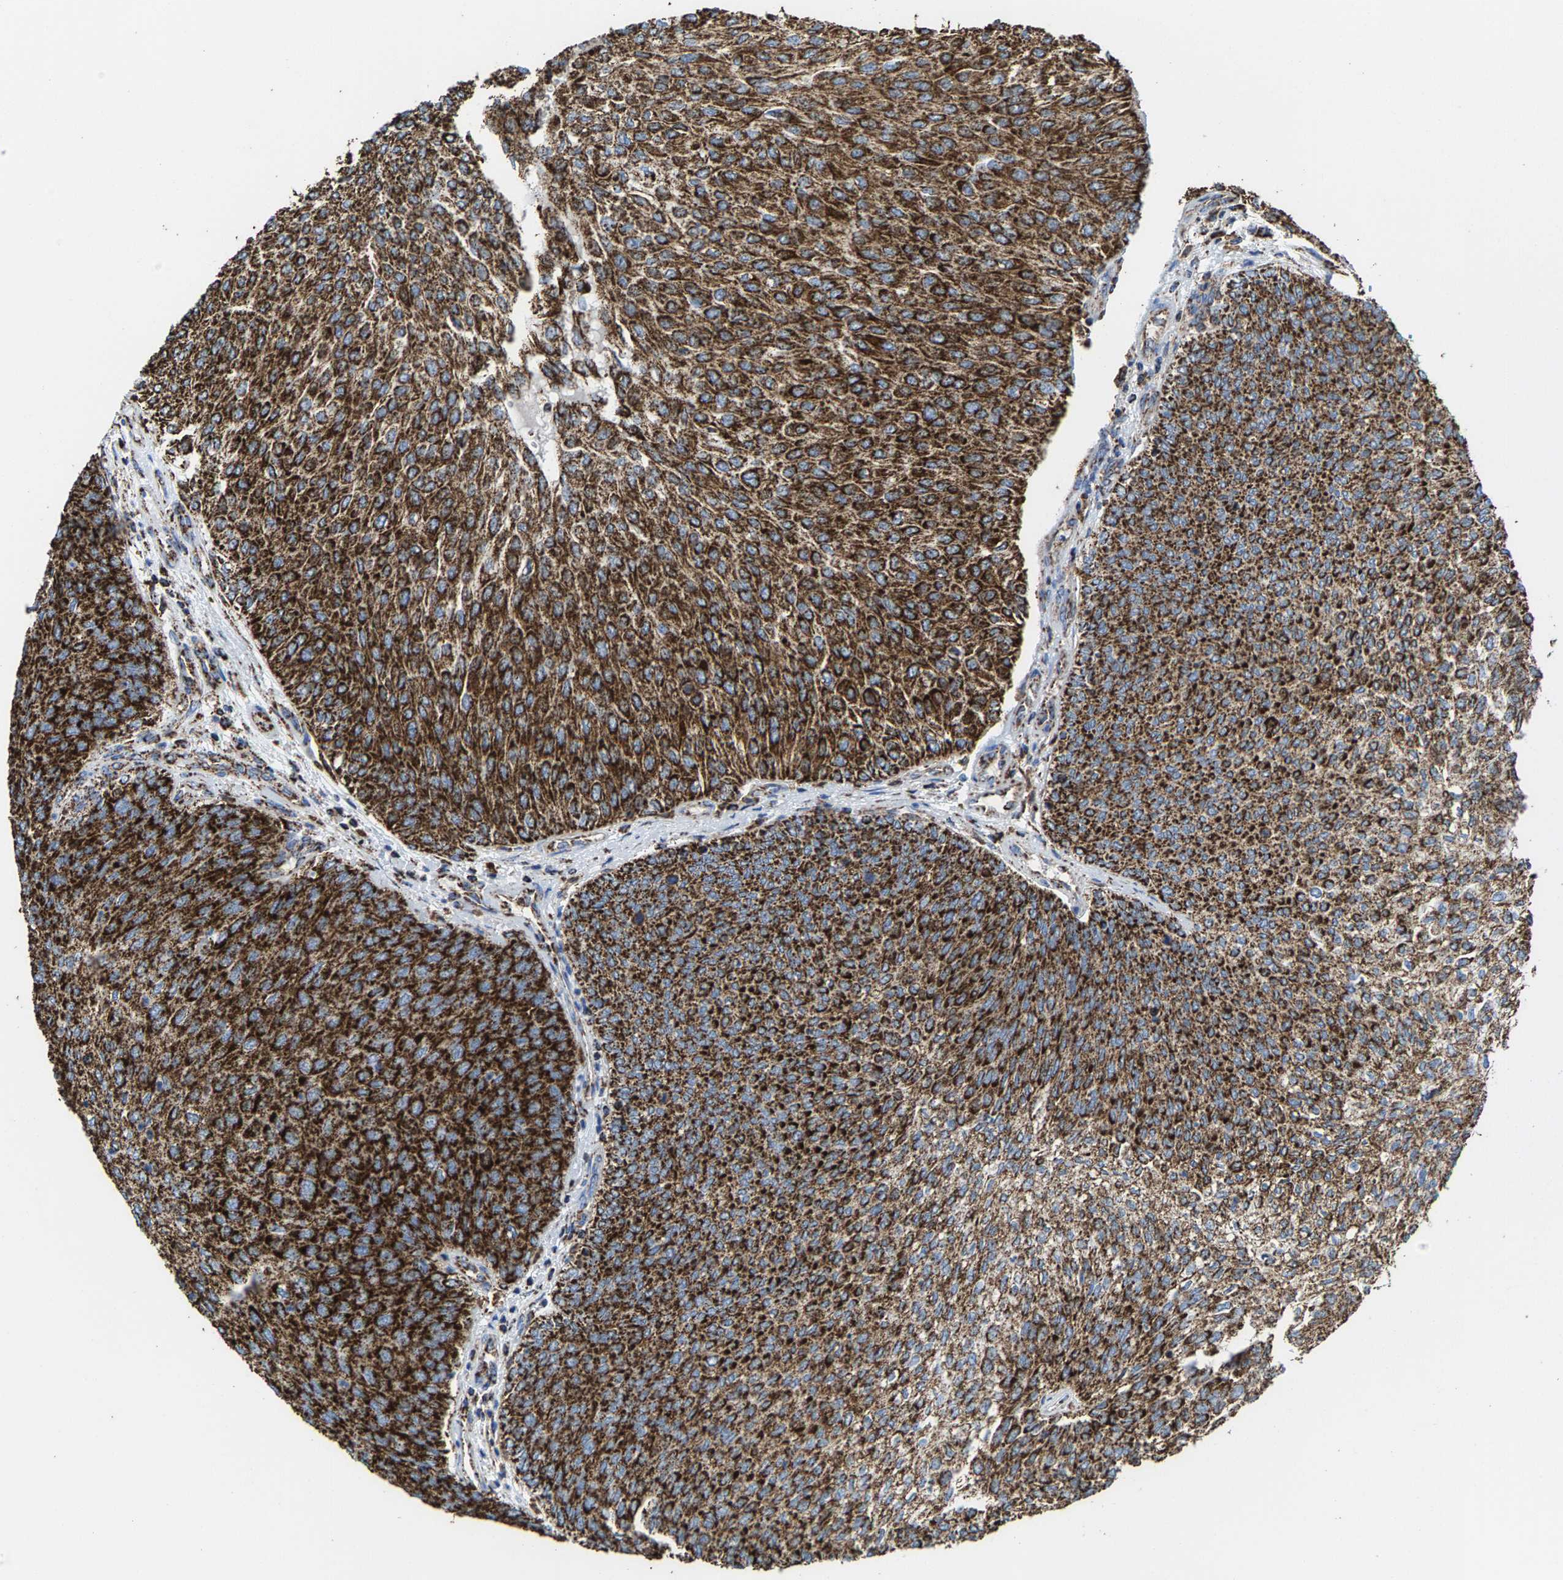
{"staining": {"intensity": "strong", "quantity": ">75%", "location": "cytoplasmic/membranous"}, "tissue": "urothelial cancer", "cell_type": "Tumor cells", "image_type": "cancer", "snomed": [{"axis": "morphology", "description": "Urothelial carcinoma, Low grade"}, {"axis": "topography", "description": "Urinary bladder"}], "caption": "Immunohistochemistry staining of urothelial cancer, which displays high levels of strong cytoplasmic/membranous positivity in about >75% of tumor cells indicating strong cytoplasmic/membranous protein staining. The staining was performed using DAB (3,3'-diaminobenzidine) (brown) for protein detection and nuclei were counterstained in hematoxylin (blue).", "gene": "ECHS1", "patient": {"sex": "female", "age": 79}}